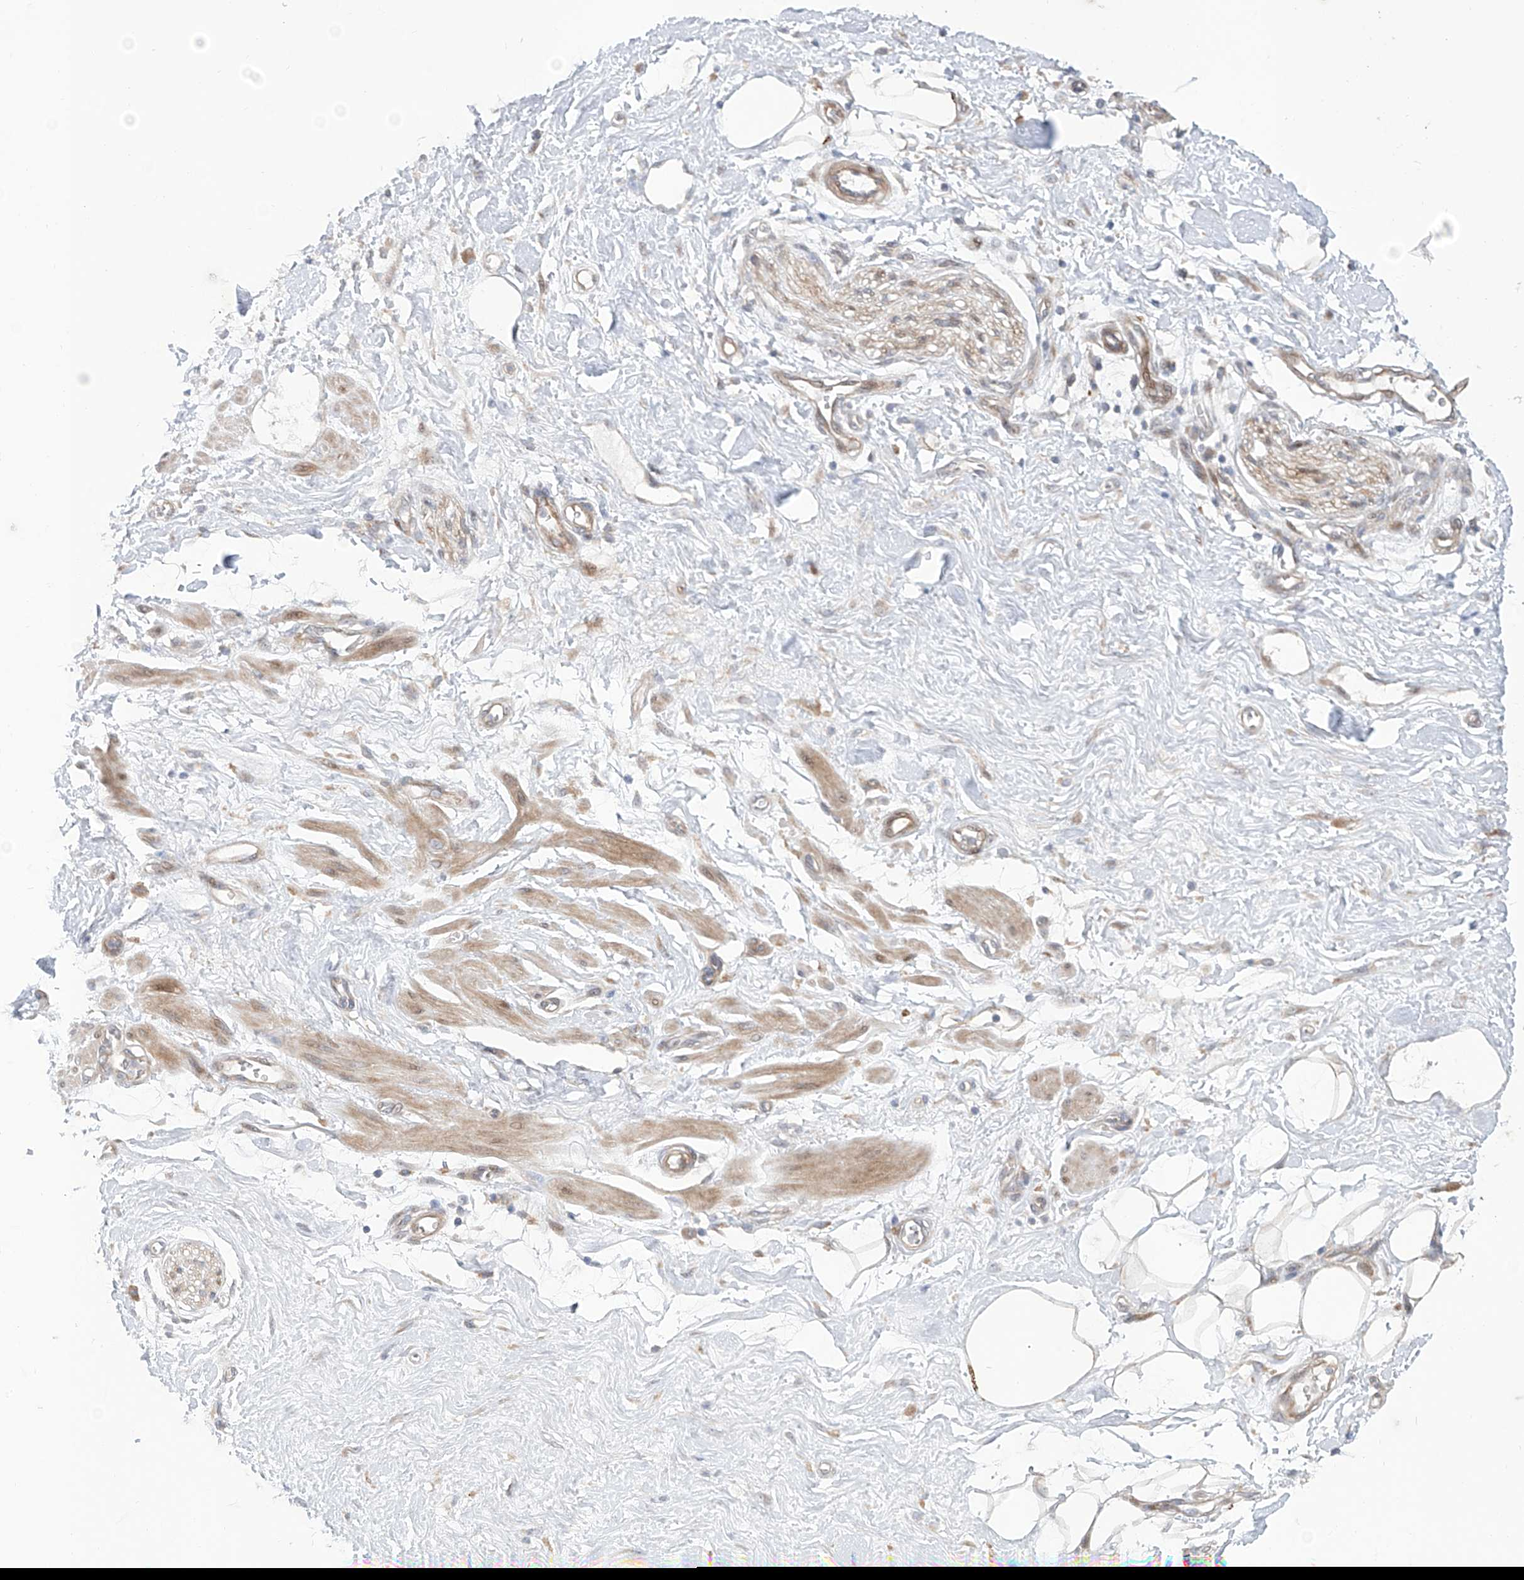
{"staining": {"intensity": "negative", "quantity": "none", "location": "none"}, "tissue": "adipose tissue", "cell_type": "Adipocytes", "image_type": "normal", "snomed": [{"axis": "morphology", "description": "Normal tissue, NOS"}, {"axis": "morphology", "description": "Adenocarcinoma, NOS"}, {"axis": "topography", "description": "Pancreas"}, {"axis": "topography", "description": "Peripheral nerve tissue"}], "caption": "DAB (3,3'-diaminobenzidine) immunohistochemical staining of normal human adipose tissue displays no significant positivity in adipocytes.", "gene": "LRRC1", "patient": {"sex": "male", "age": 59}}